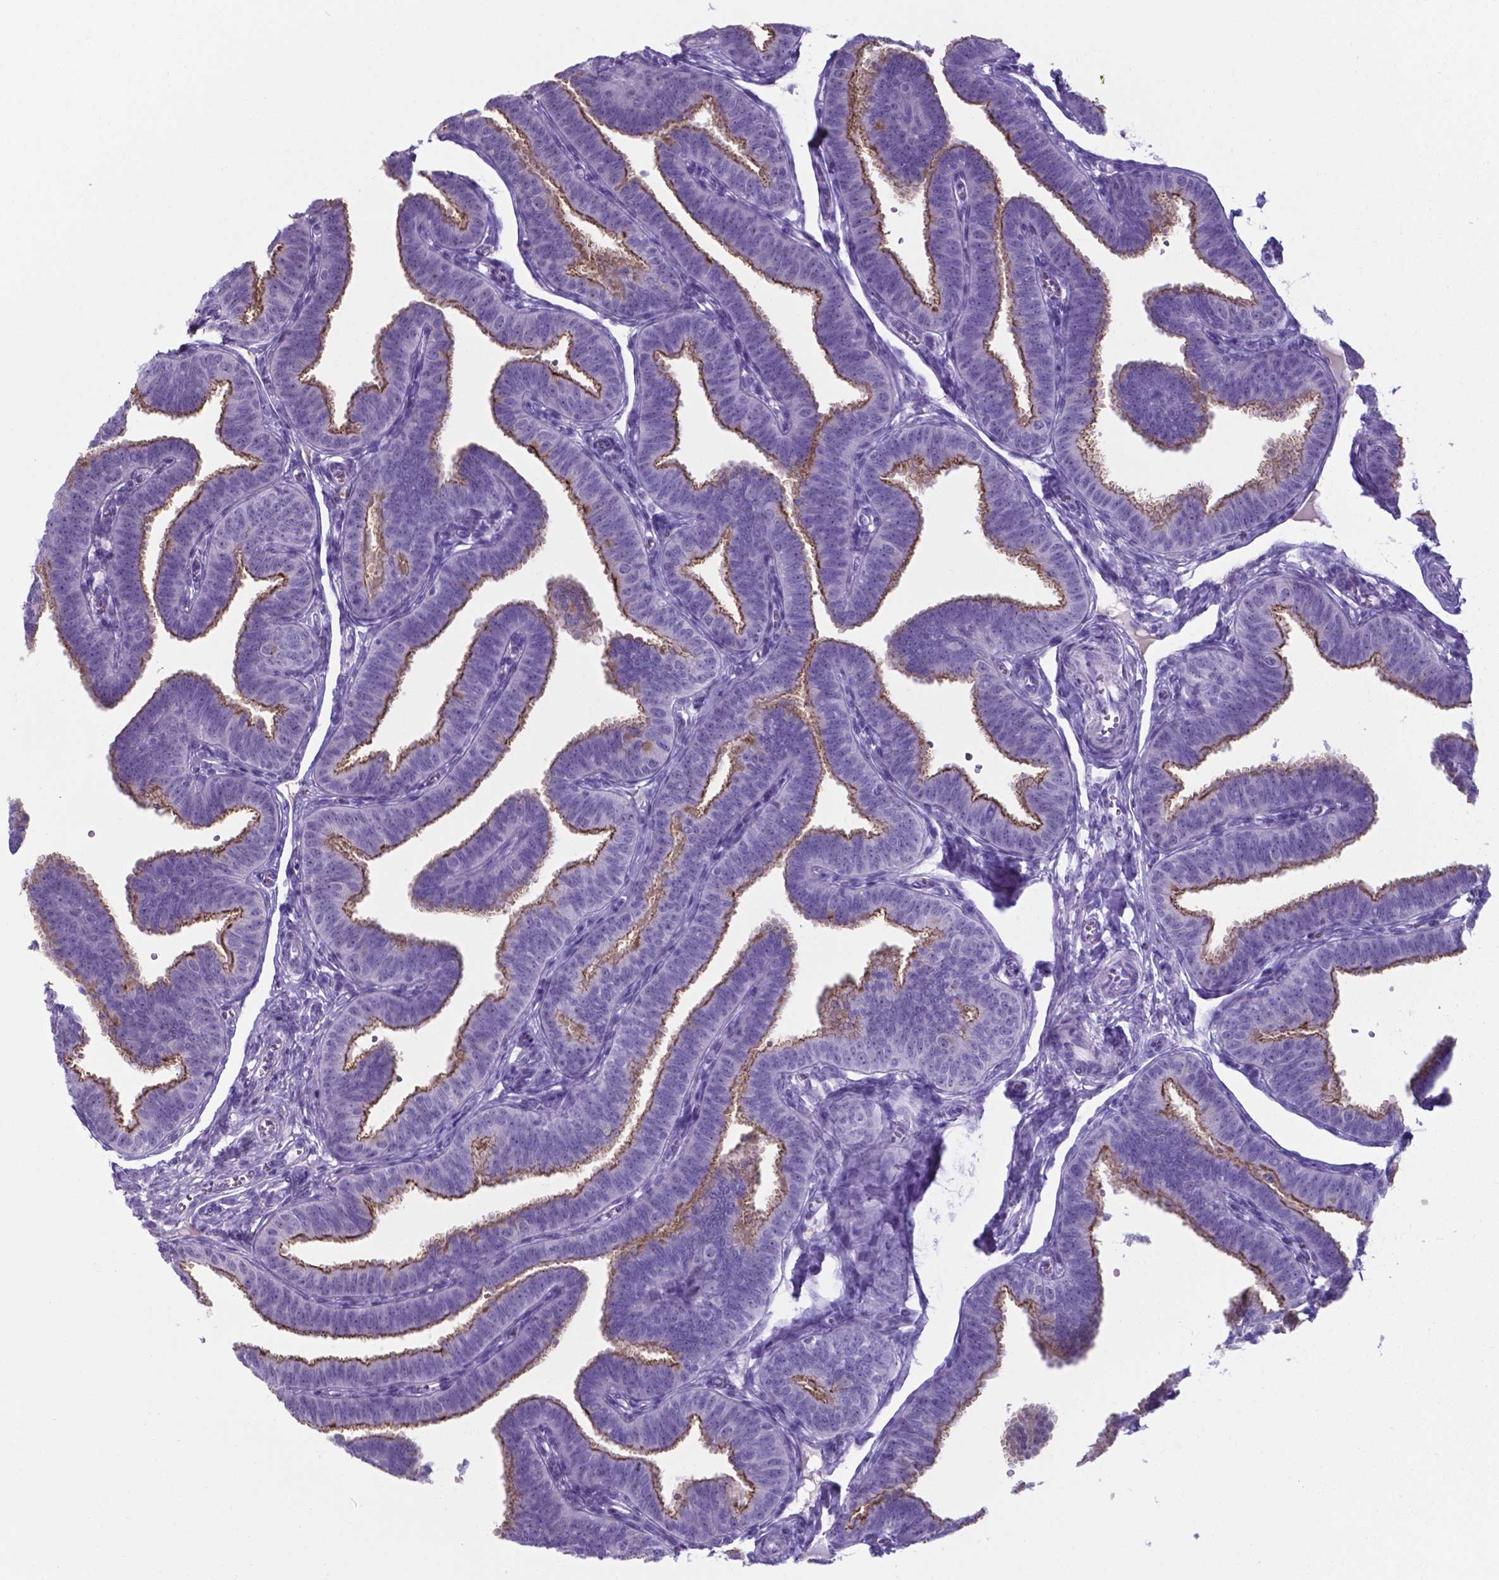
{"staining": {"intensity": "strong", "quantity": ">75%", "location": "cytoplasmic/membranous"}, "tissue": "fallopian tube", "cell_type": "Glandular cells", "image_type": "normal", "snomed": [{"axis": "morphology", "description": "Normal tissue, NOS"}, {"axis": "topography", "description": "Fallopian tube"}], "caption": "Immunohistochemistry micrograph of normal fallopian tube: fallopian tube stained using immunohistochemistry (IHC) displays high levels of strong protein expression localized specifically in the cytoplasmic/membranous of glandular cells, appearing as a cytoplasmic/membranous brown color.", "gene": "AP5B1", "patient": {"sex": "female", "age": 25}}